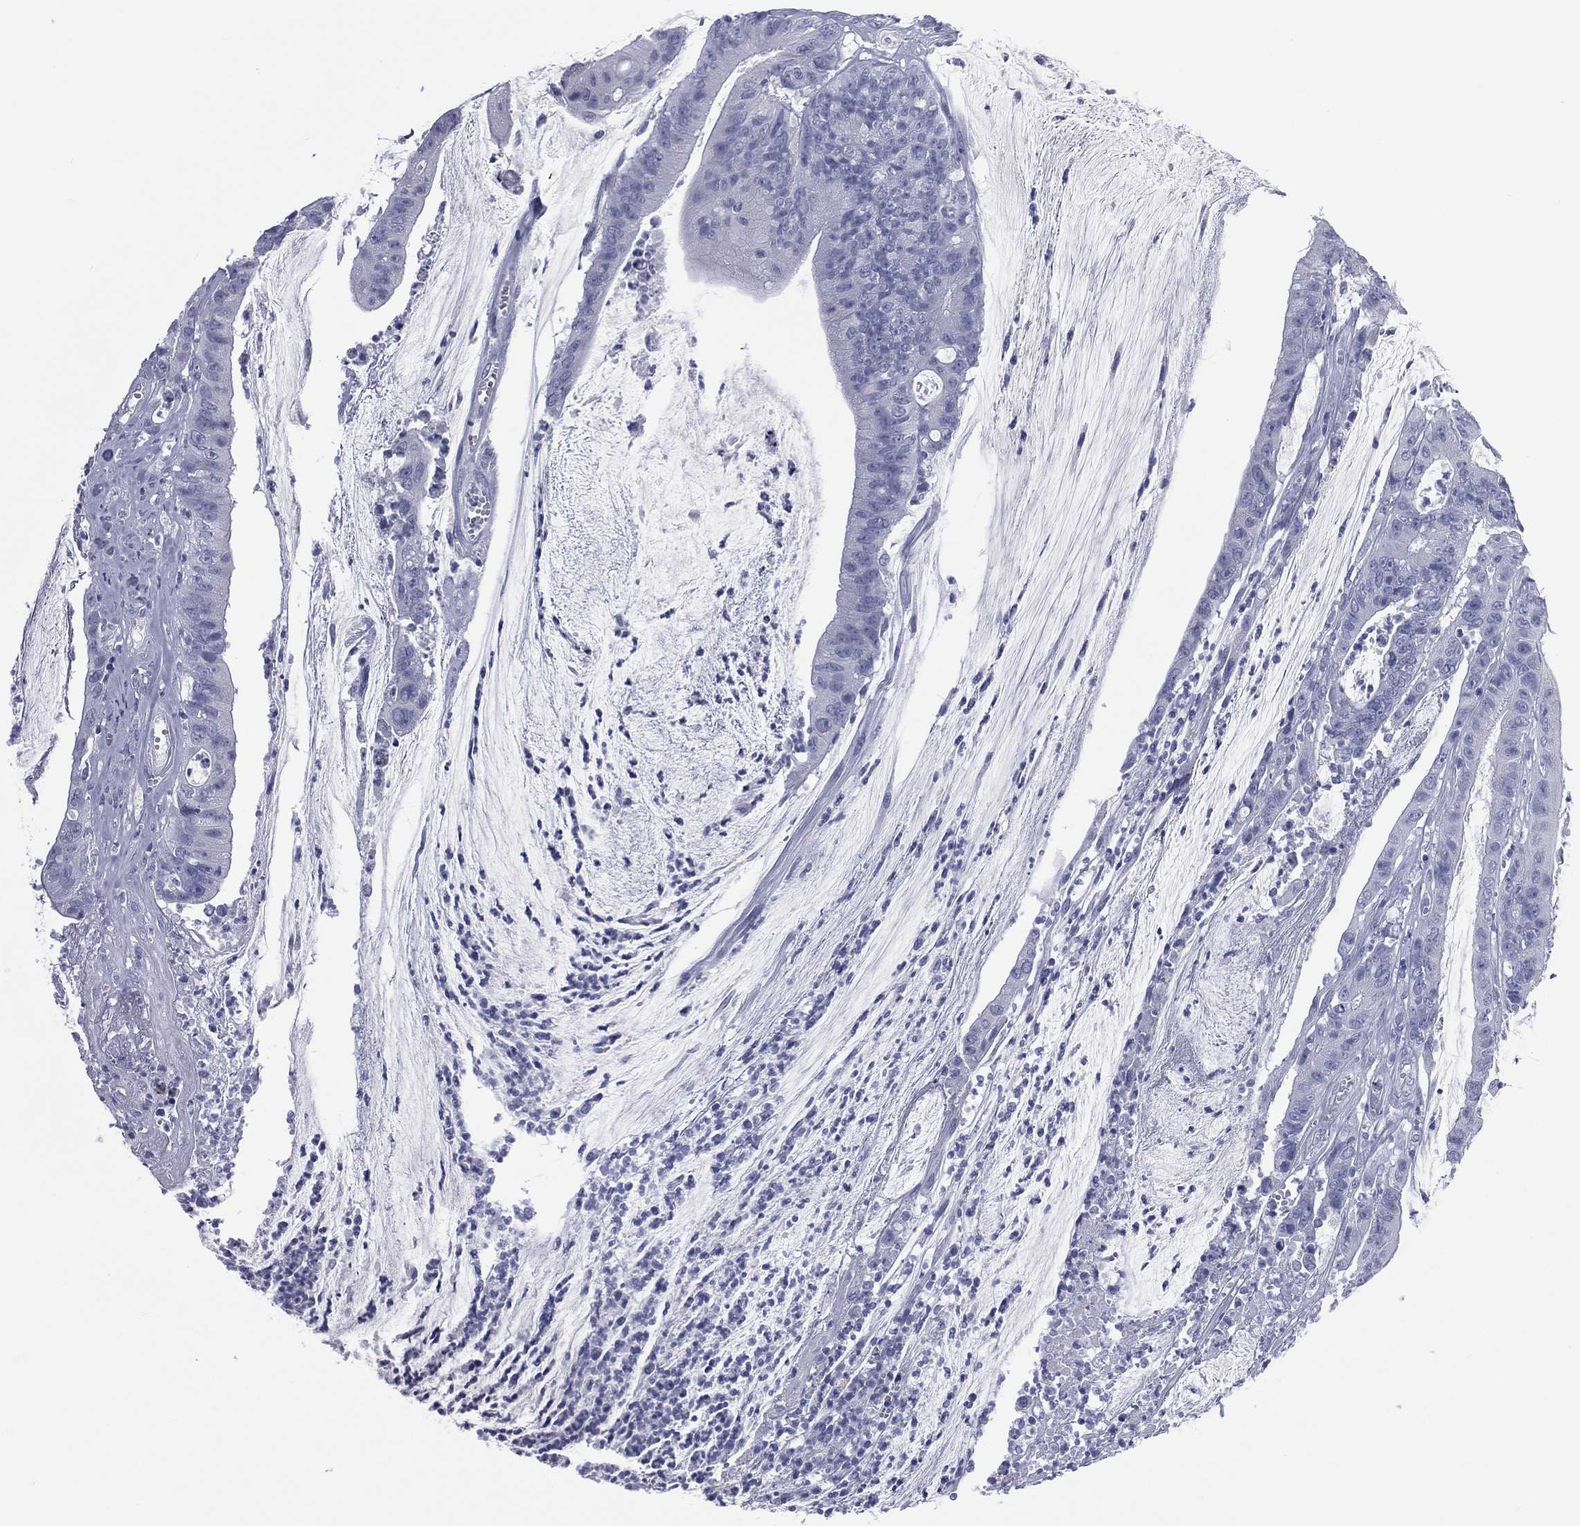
{"staining": {"intensity": "negative", "quantity": "none", "location": "none"}, "tissue": "colorectal cancer", "cell_type": "Tumor cells", "image_type": "cancer", "snomed": [{"axis": "morphology", "description": "Adenocarcinoma, NOS"}, {"axis": "topography", "description": "Colon"}], "caption": "Human colorectal cancer (adenocarcinoma) stained for a protein using immunohistochemistry (IHC) exhibits no expression in tumor cells.", "gene": "MLN", "patient": {"sex": "female", "age": 69}}